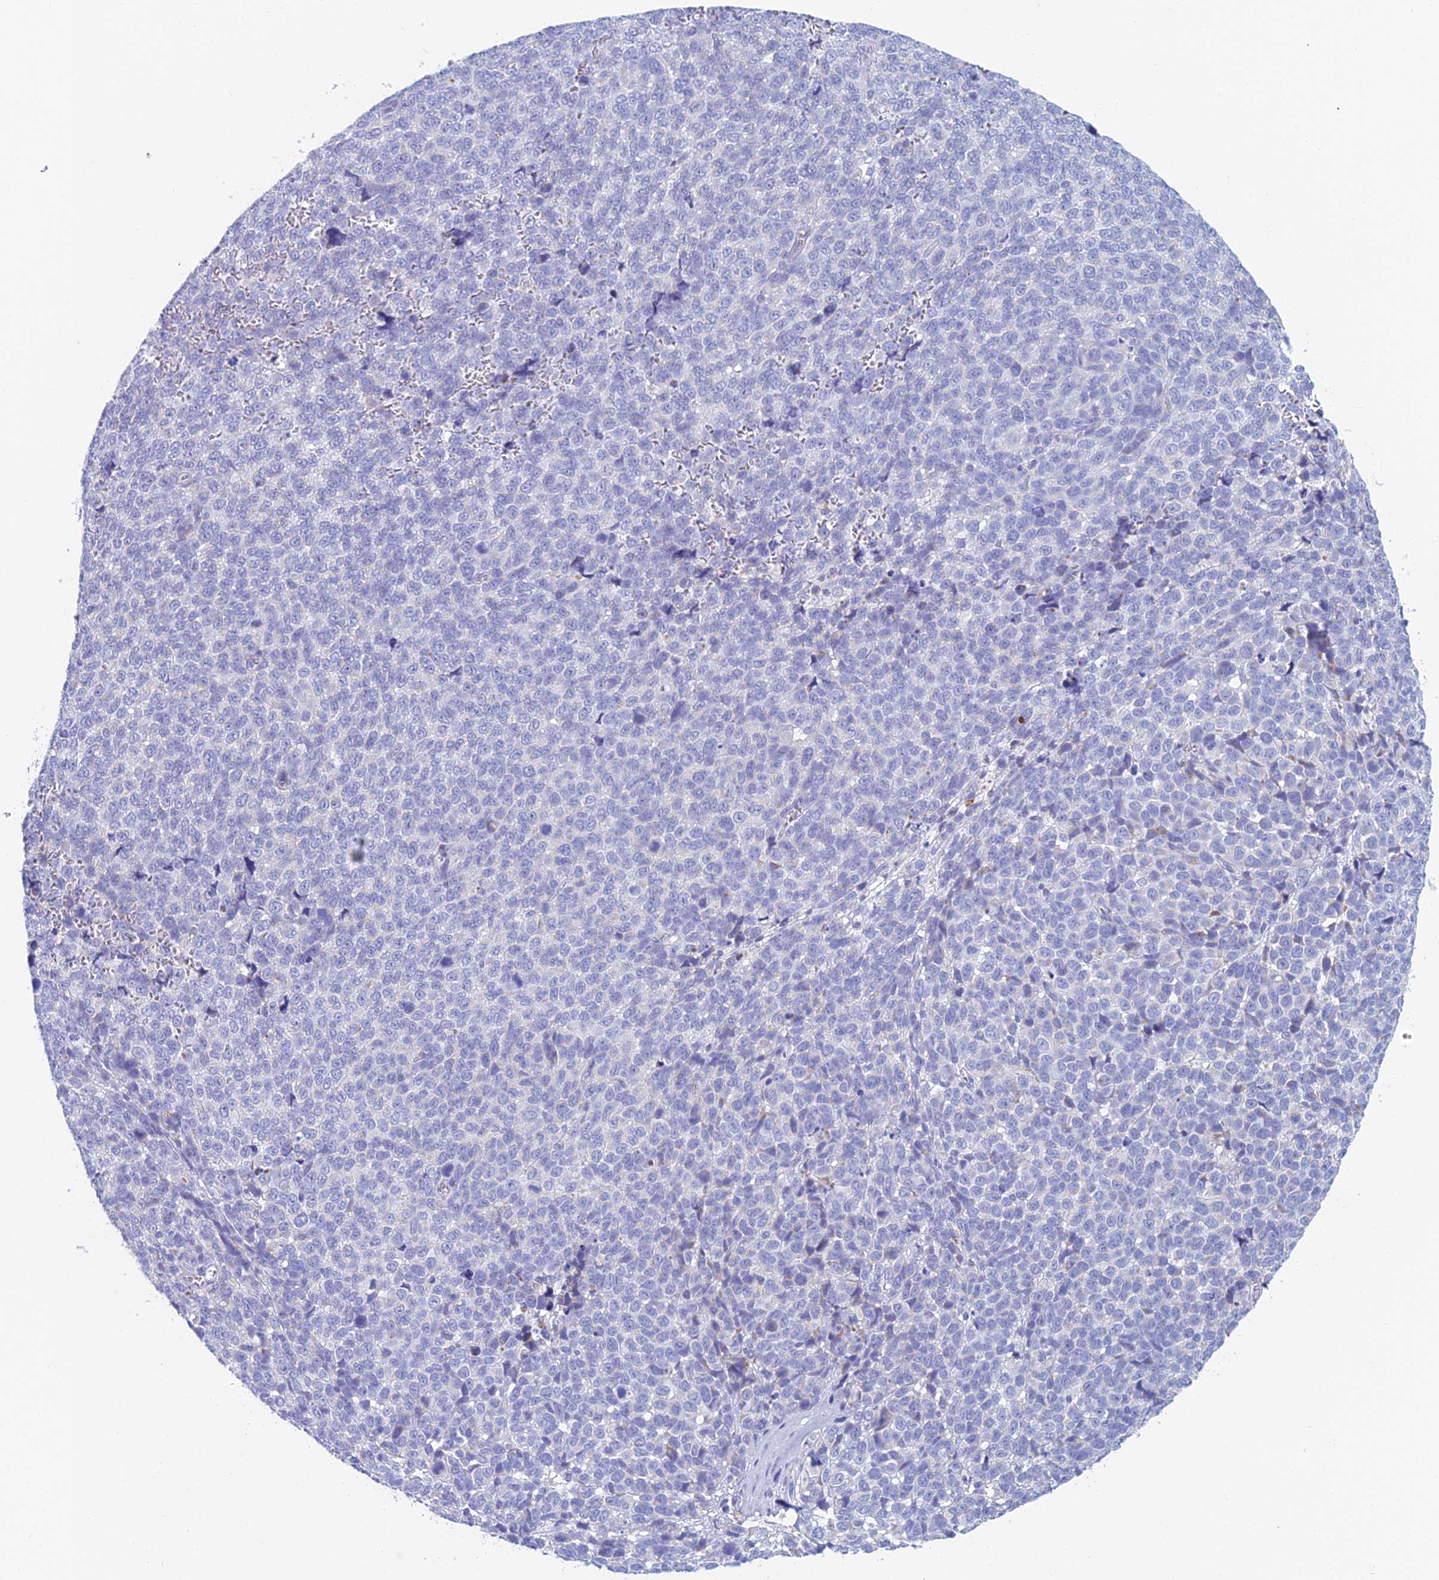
{"staining": {"intensity": "negative", "quantity": "none", "location": "none"}, "tissue": "melanoma", "cell_type": "Tumor cells", "image_type": "cancer", "snomed": [{"axis": "morphology", "description": "Malignant melanoma, NOS"}, {"axis": "topography", "description": "Nose, NOS"}], "caption": "This is an immunohistochemistry (IHC) photomicrograph of human malignant melanoma. There is no staining in tumor cells.", "gene": "ACSM1", "patient": {"sex": "female", "age": 48}}